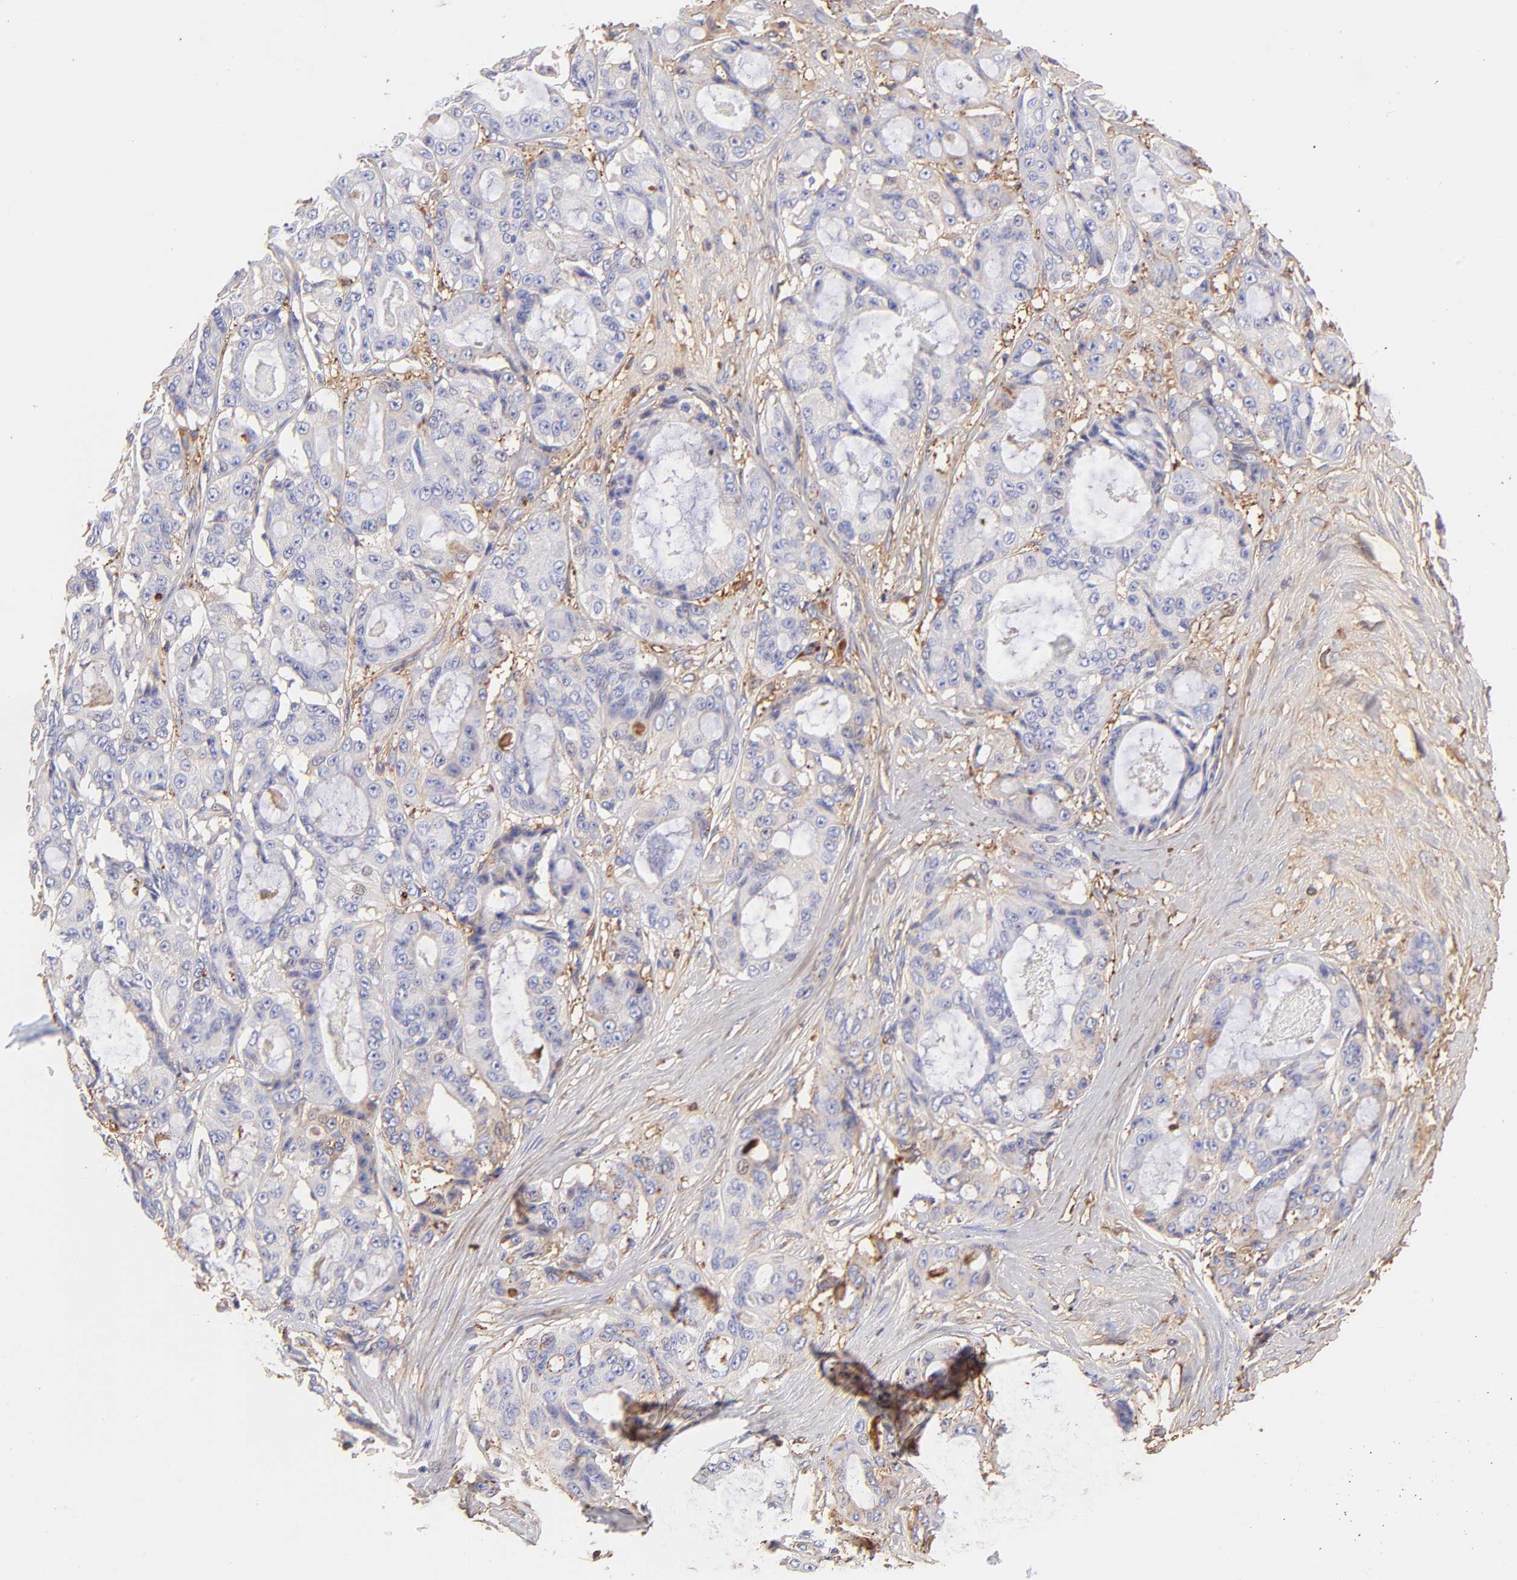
{"staining": {"intensity": "moderate", "quantity": "<25%", "location": "cytoplasmic/membranous"}, "tissue": "ovarian cancer", "cell_type": "Tumor cells", "image_type": "cancer", "snomed": [{"axis": "morphology", "description": "Carcinoma, endometroid"}, {"axis": "topography", "description": "Ovary"}], "caption": "Immunohistochemical staining of ovarian cancer exhibits low levels of moderate cytoplasmic/membranous staining in approximately <25% of tumor cells.", "gene": "BGN", "patient": {"sex": "female", "age": 61}}